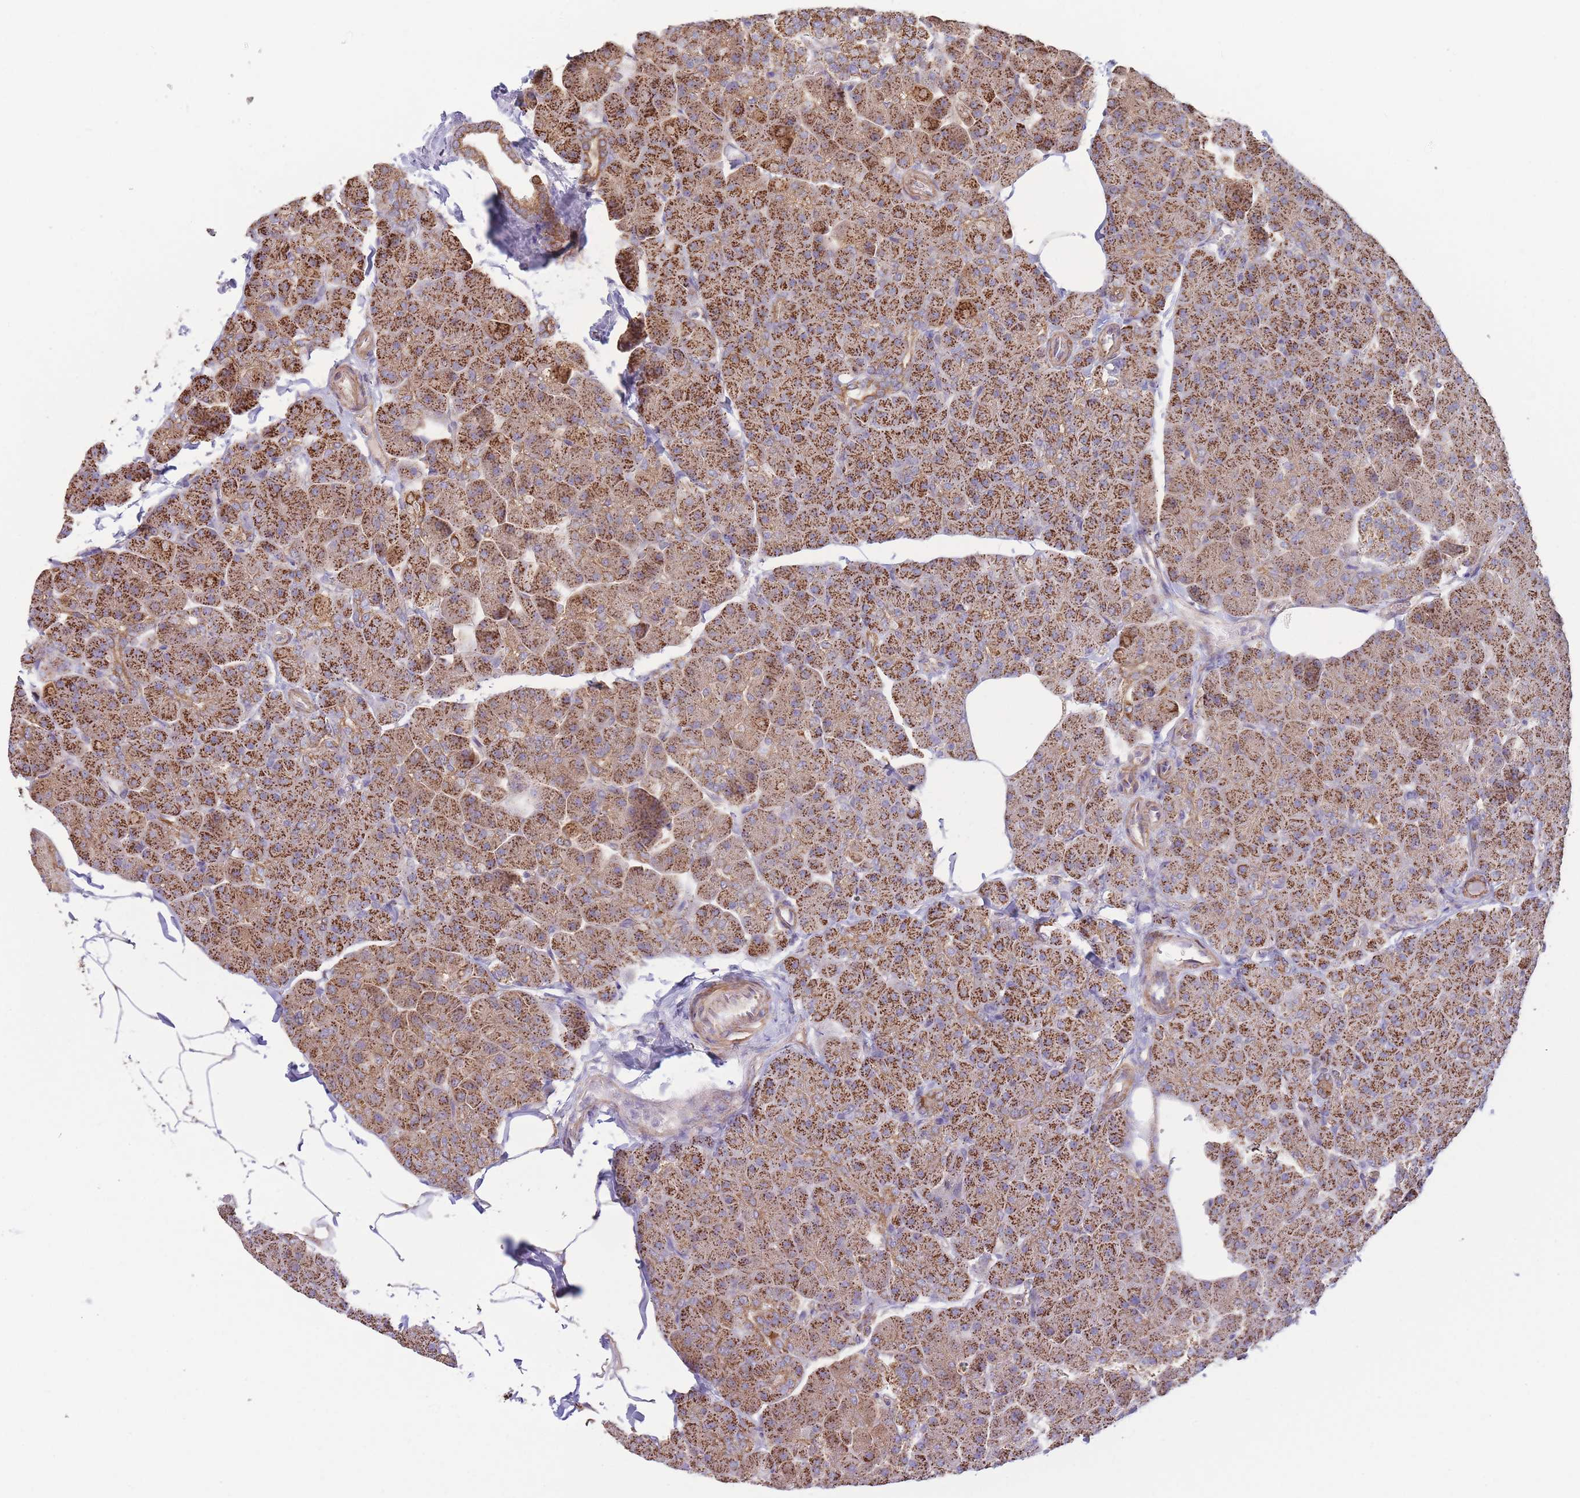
{"staining": {"intensity": "strong", "quantity": ">75%", "location": "cytoplasmic/membranous"}, "tissue": "pancreas", "cell_type": "Exocrine glandular cells", "image_type": "normal", "snomed": [{"axis": "morphology", "description": "Normal tissue, NOS"}, {"axis": "topography", "description": "Pancreas"}], "caption": "Protein staining of unremarkable pancreas displays strong cytoplasmic/membranous staining in about >75% of exocrine glandular cells. (brown staining indicates protein expression, while blue staining denotes nuclei).", "gene": "KIF16B", "patient": {"sex": "male", "age": 35}}